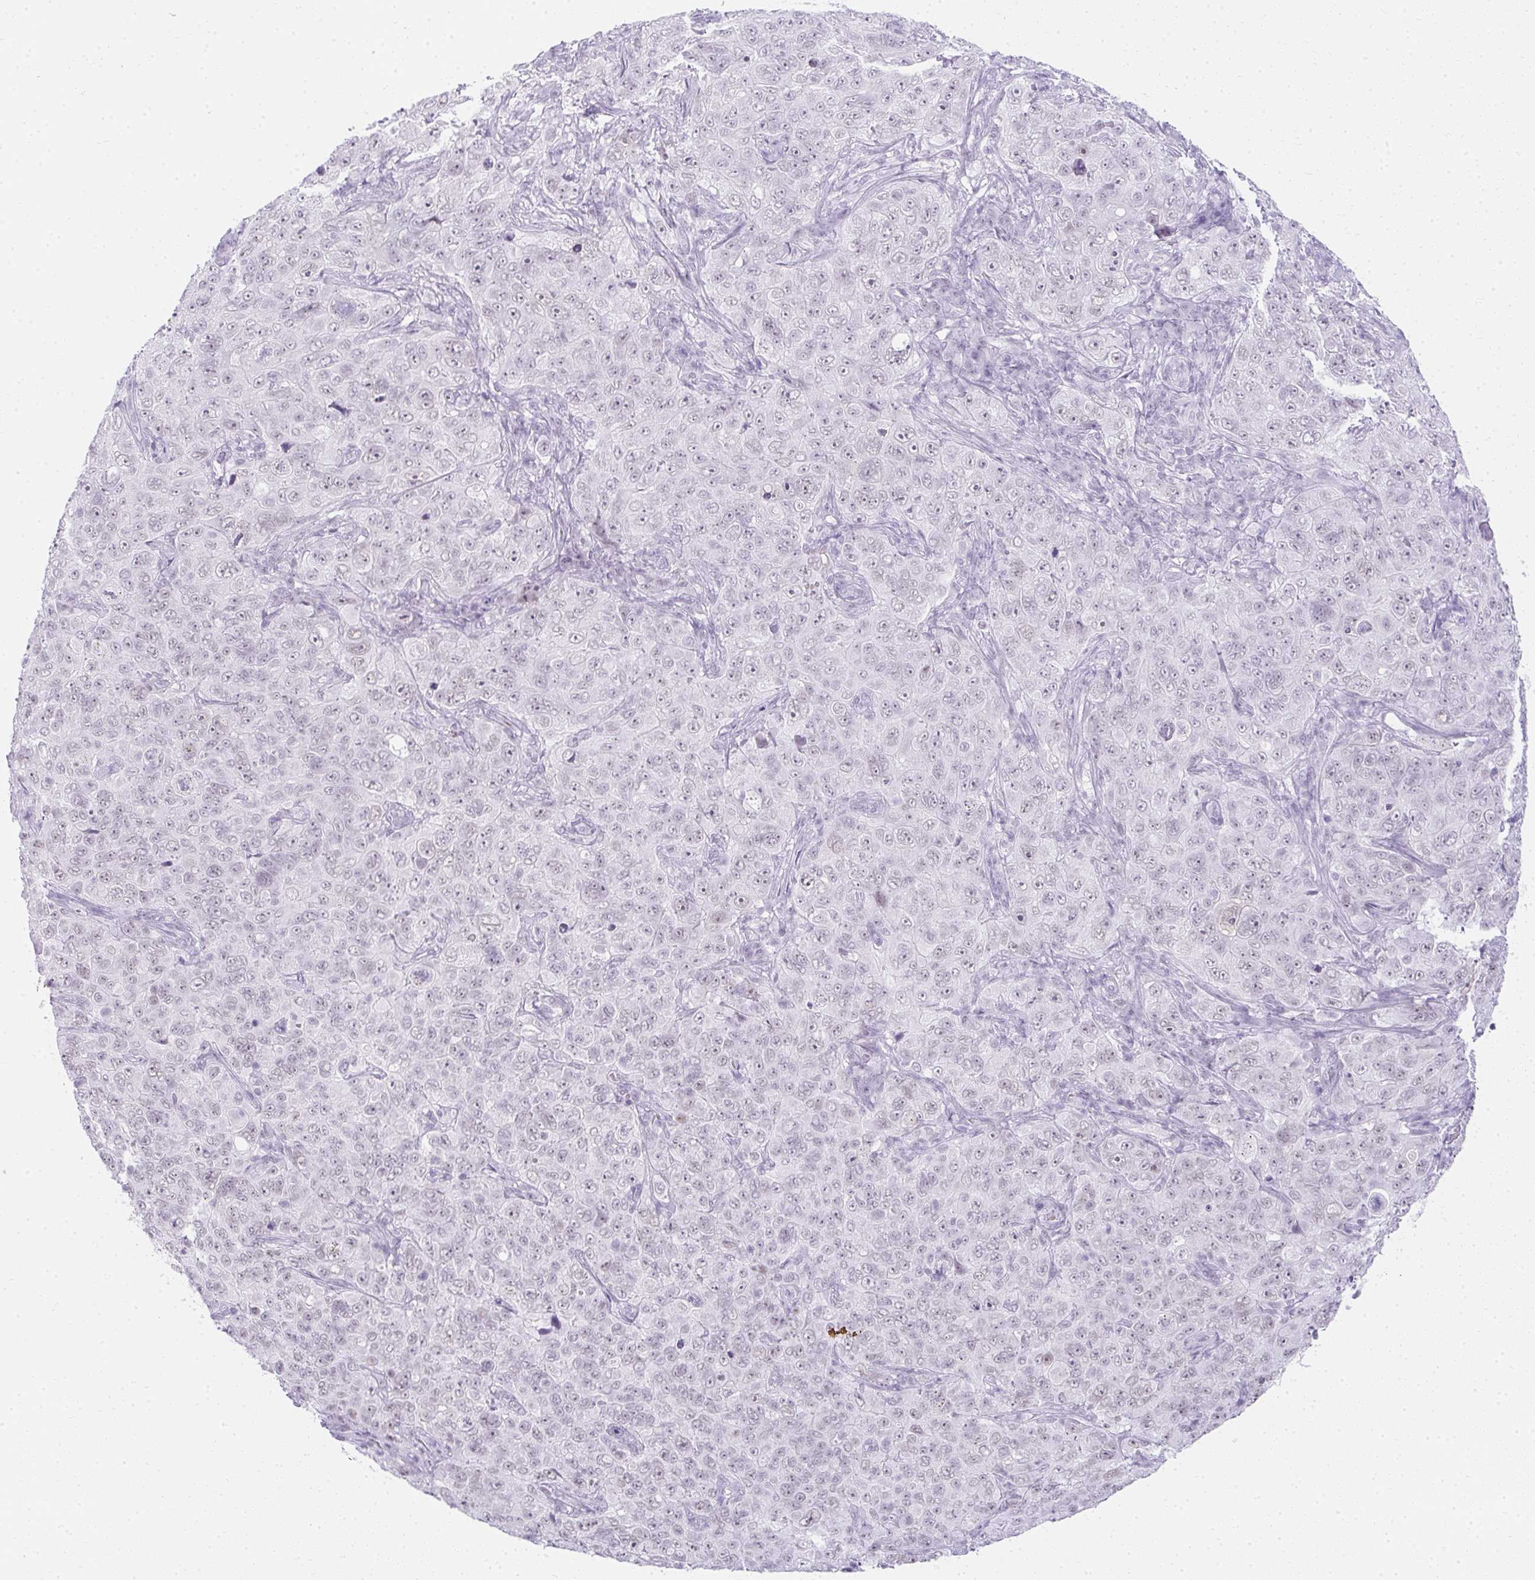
{"staining": {"intensity": "negative", "quantity": "none", "location": "none"}, "tissue": "pancreatic cancer", "cell_type": "Tumor cells", "image_type": "cancer", "snomed": [{"axis": "morphology", "description": "Adenocarcinoma, NOS"}, {"axis": "topography", "description": "Pancreas"}], "caption": "A high-resolution histopathology image shows immunohistochemistry (IHC) staining of pancreatic cancer, which demonstrates no significant staining in tumor cells.", "gene": "PLA2G1B", "patient": {"sex": "male", "age": 68}}